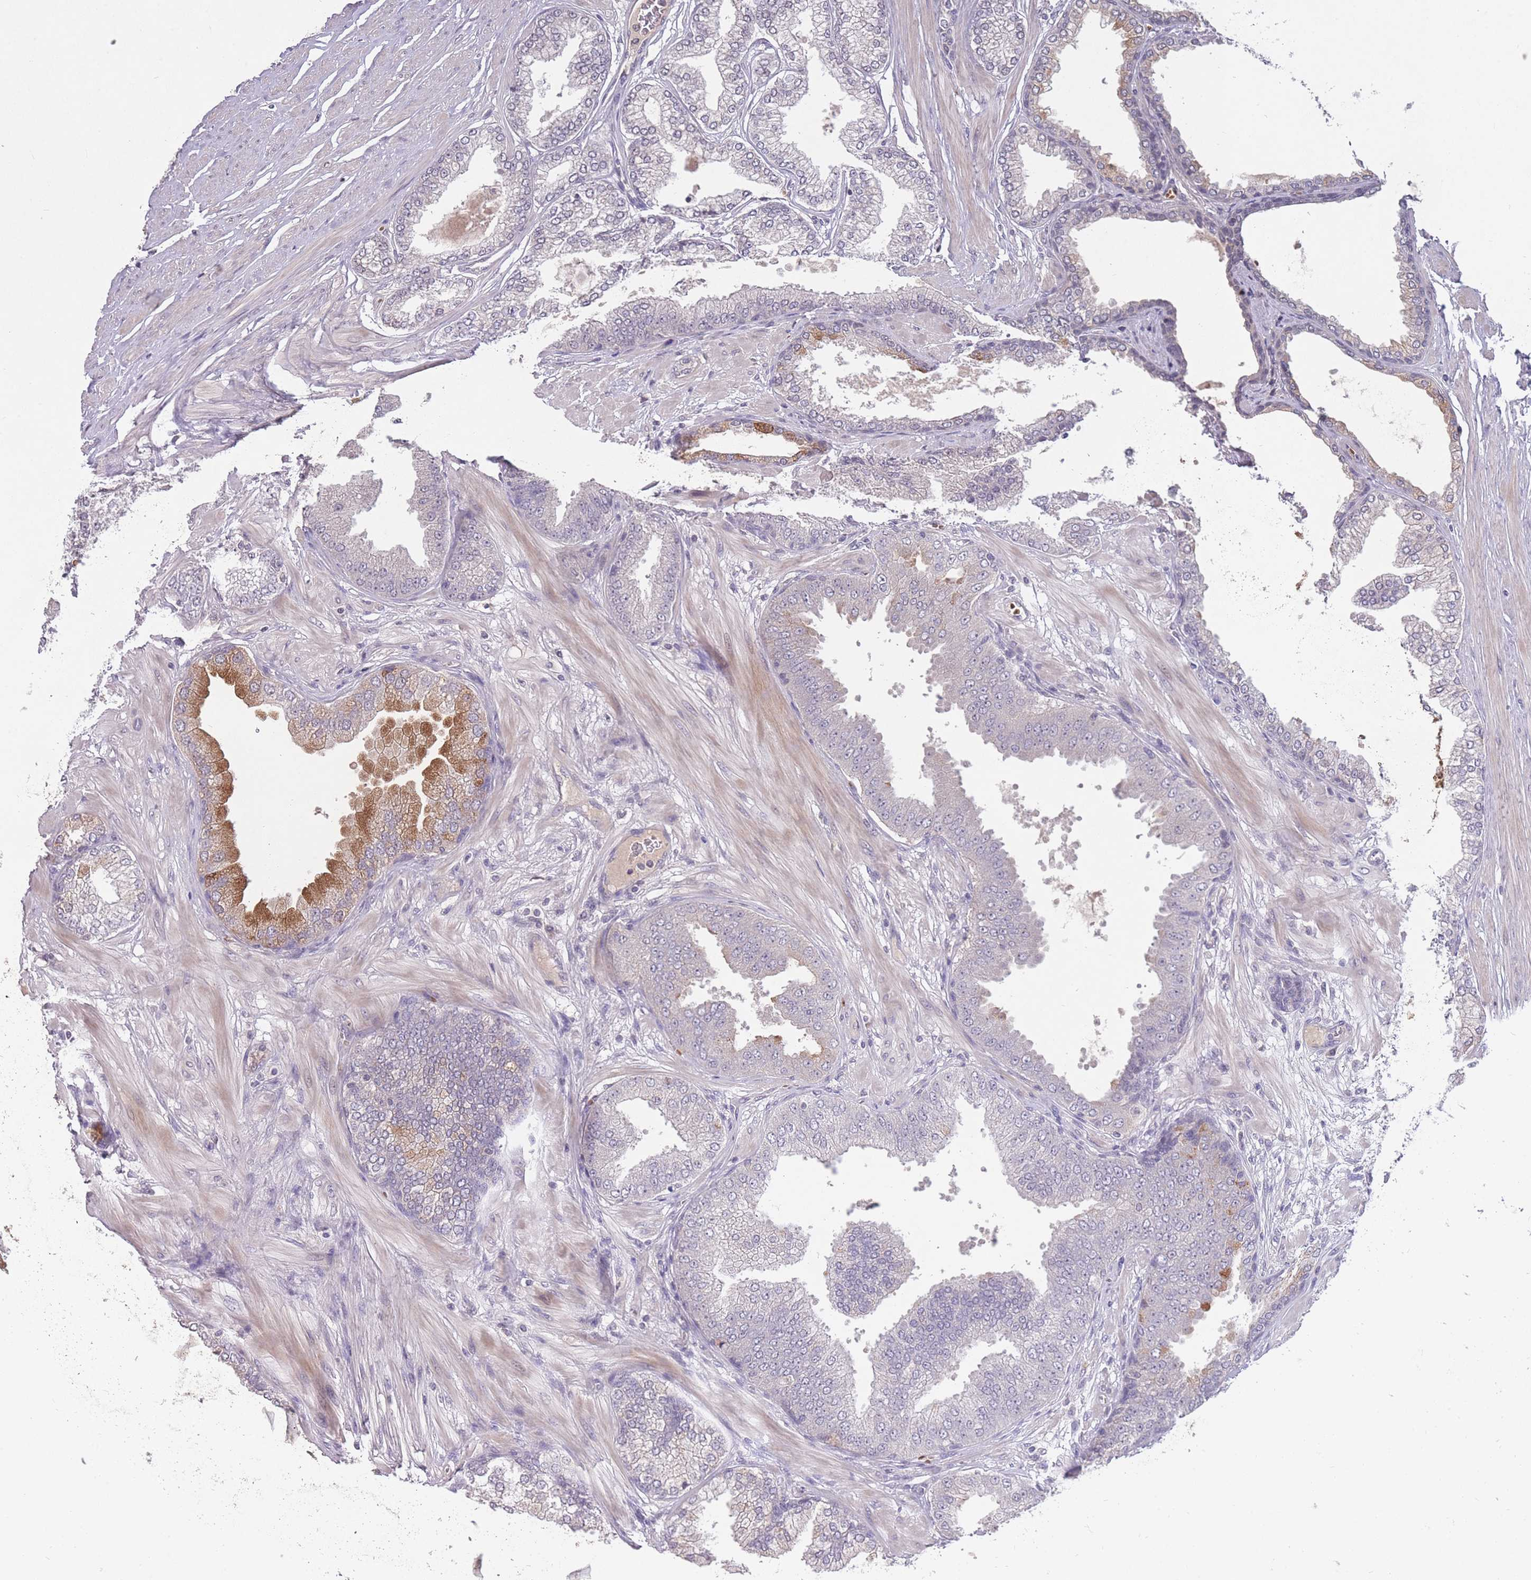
{"staining": {"intensity": "moderate", "quantity": "<25%", "location": "cytoplasmic/membranous"}, "tissue": "prostate cancer", "cell_type": "Tumor cells", "image_type": "cancer", "snomed": [{"axis": "morphology", "description": "Adenocarcinoma, Low grade"}, {"axis": "topography", "description": "Prostate"}], "caption": "An IHC micrograph of neoplastic tissue is shown. Protein staining in brown labels moderate cytoplasmic/membranous positivity in adenocarcinoma (low-grade) (prostate) within tumor cells.", "gene": "ADCYAP1R1", "patient": {"sex": "male", "age": 55}}